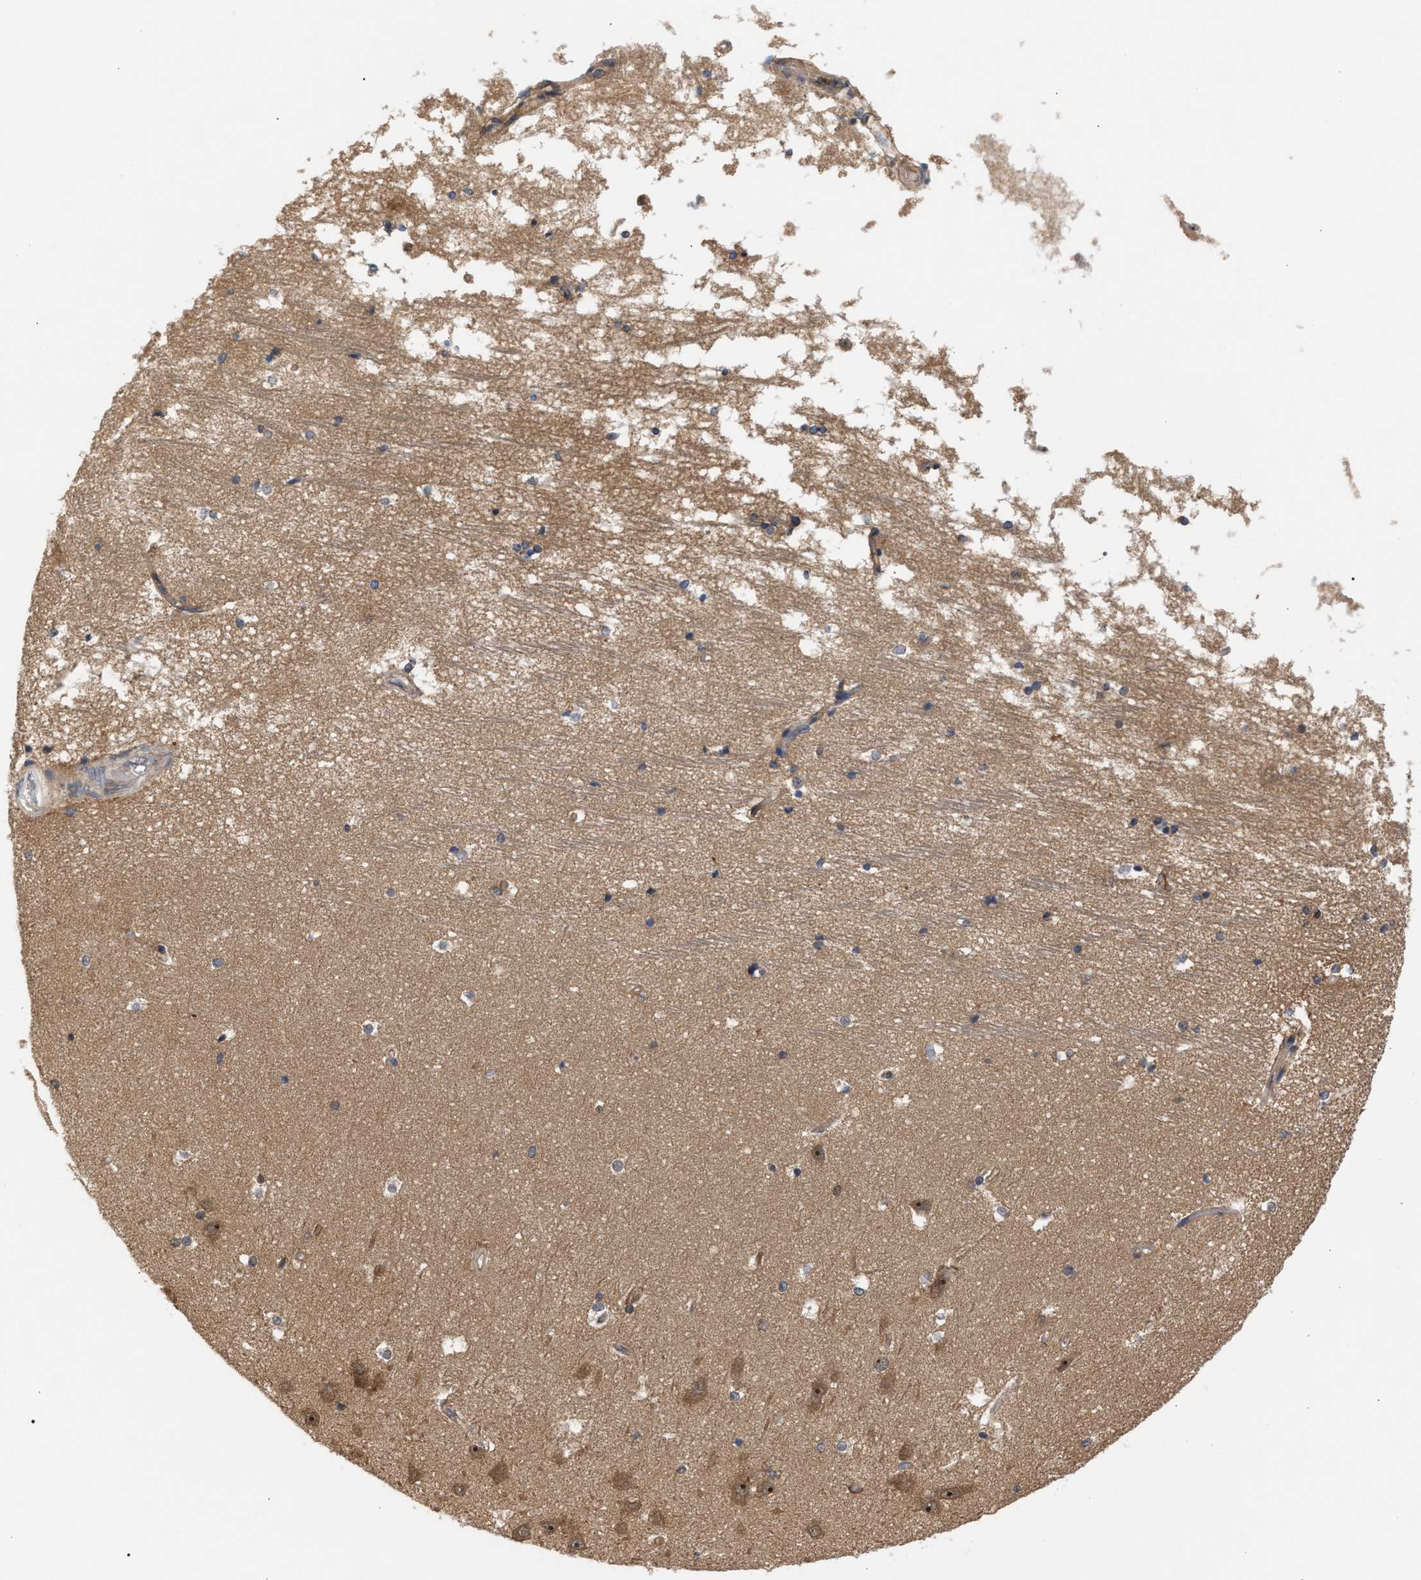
{"staining": {"intensity": "weak", "quantity": "25%-75%", "location": "cytoplasmic/membranous"}, "tissue": "hippocampus", "cell_type": "Glial cells", "image_type": "normal", "snomed": [{"axis": "morphology", "description": "Normal tissue, NOS"}, {"axis": "topography", "description": "Hippocampus"}], "caption": "Glial cells reveal weak cytoplasmic/membranous expression in about 25%-75% of cells in benign hippocampus.", "gene": "GLOD4", "patient": {"sex": "male", "age": 45}}